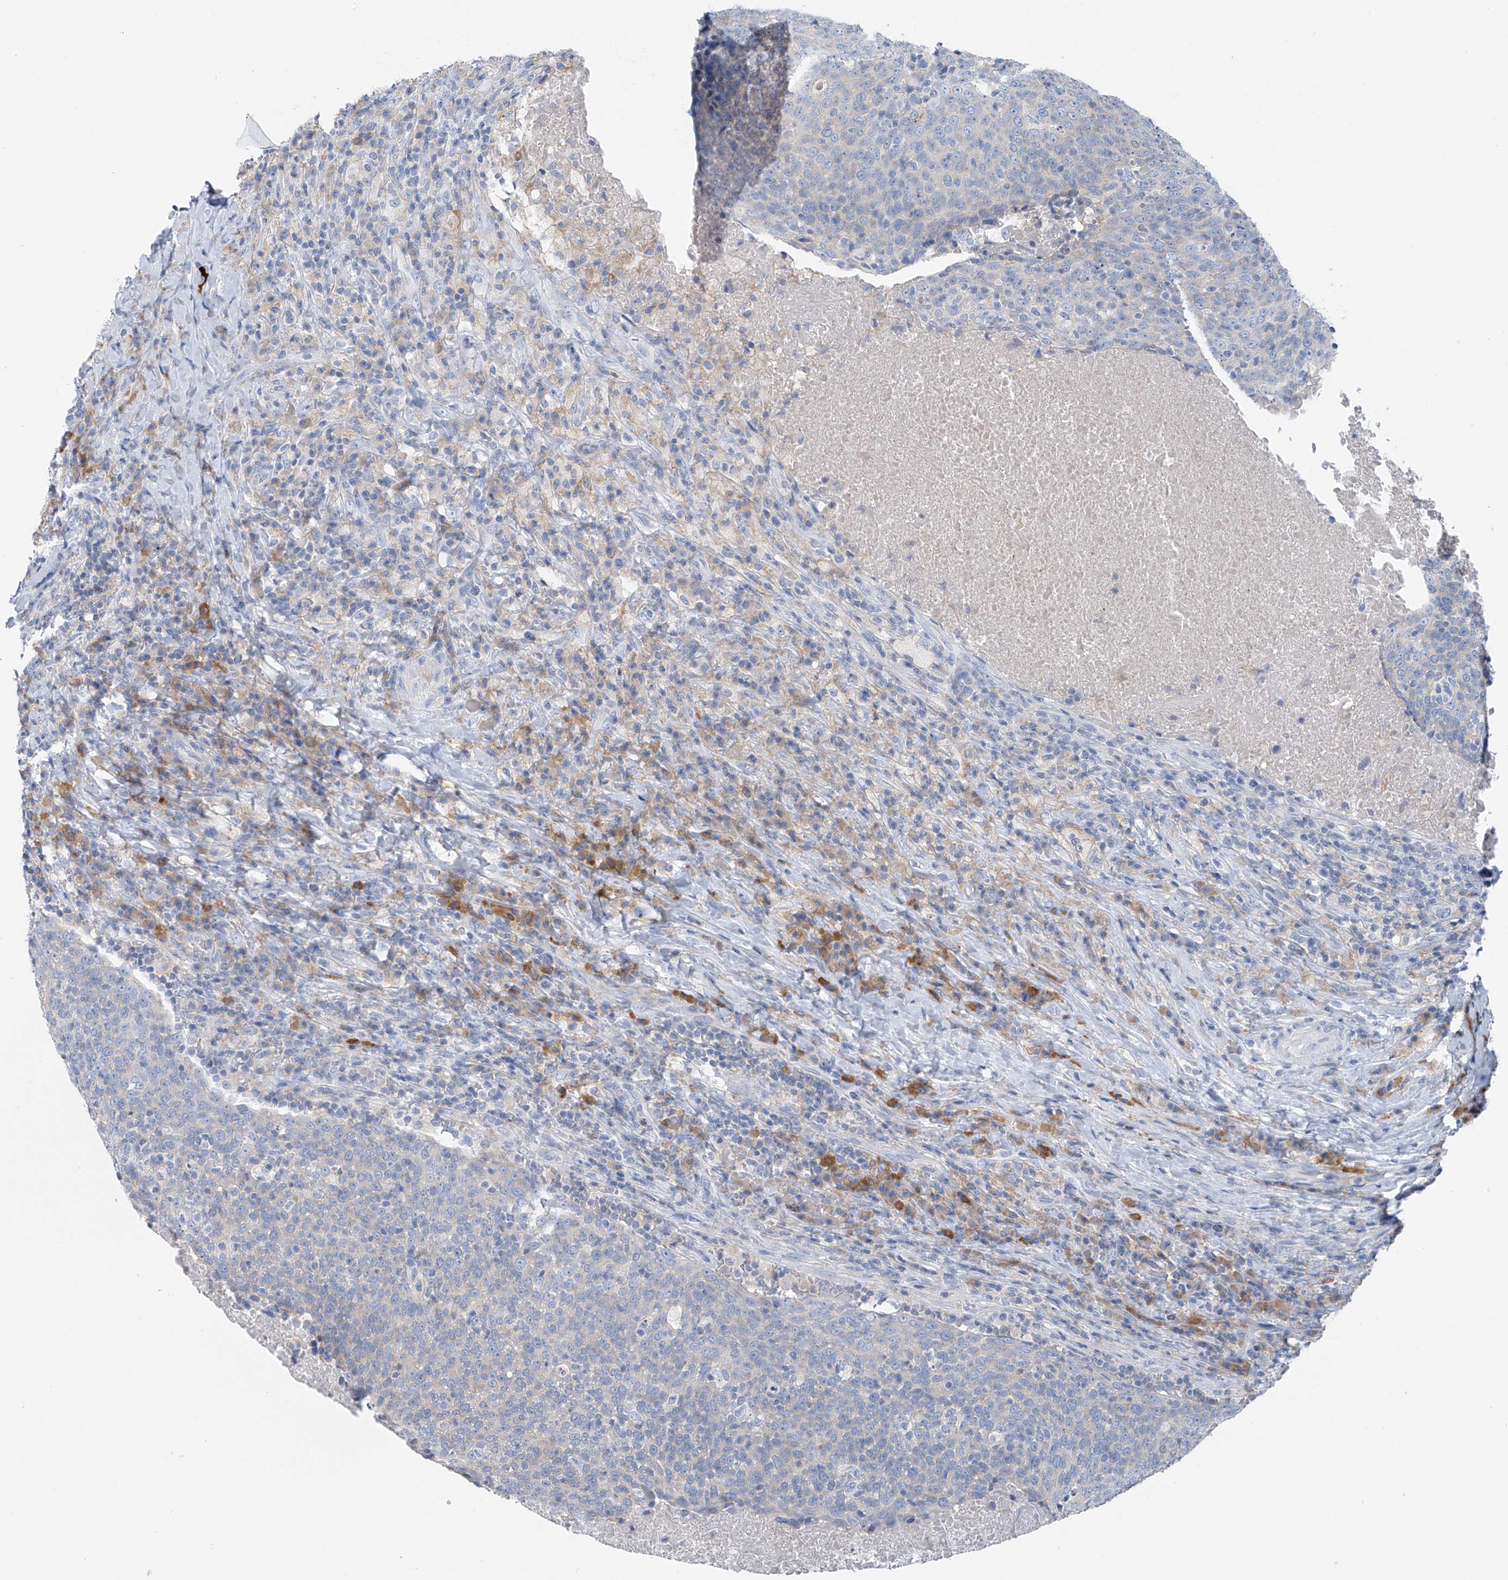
{"staining": {"intensity": "negative", "quantity": "none", "location": "none"}, "tissue": "head and neck cancer", "cell_type": "Tumor cells", "image_type": "cancer", "snomed": [{"axis": "morphology", "description": "Squamous cell carcinoma, NOS"}, {"axis": "morphology", "description": "Squamous cell carcinoma, metastatic, NOS"}, {"axis": "topography", "description": "Lymph node"}, {"axis": "topography", "description": "Head-Neck"}], "caption": "Tumor cells show no significant protein staining in head and neck cancer (squamous cell carcinoma).", "gene": "POMGNT2", "patient": {"sex": "male", "age": 62}}